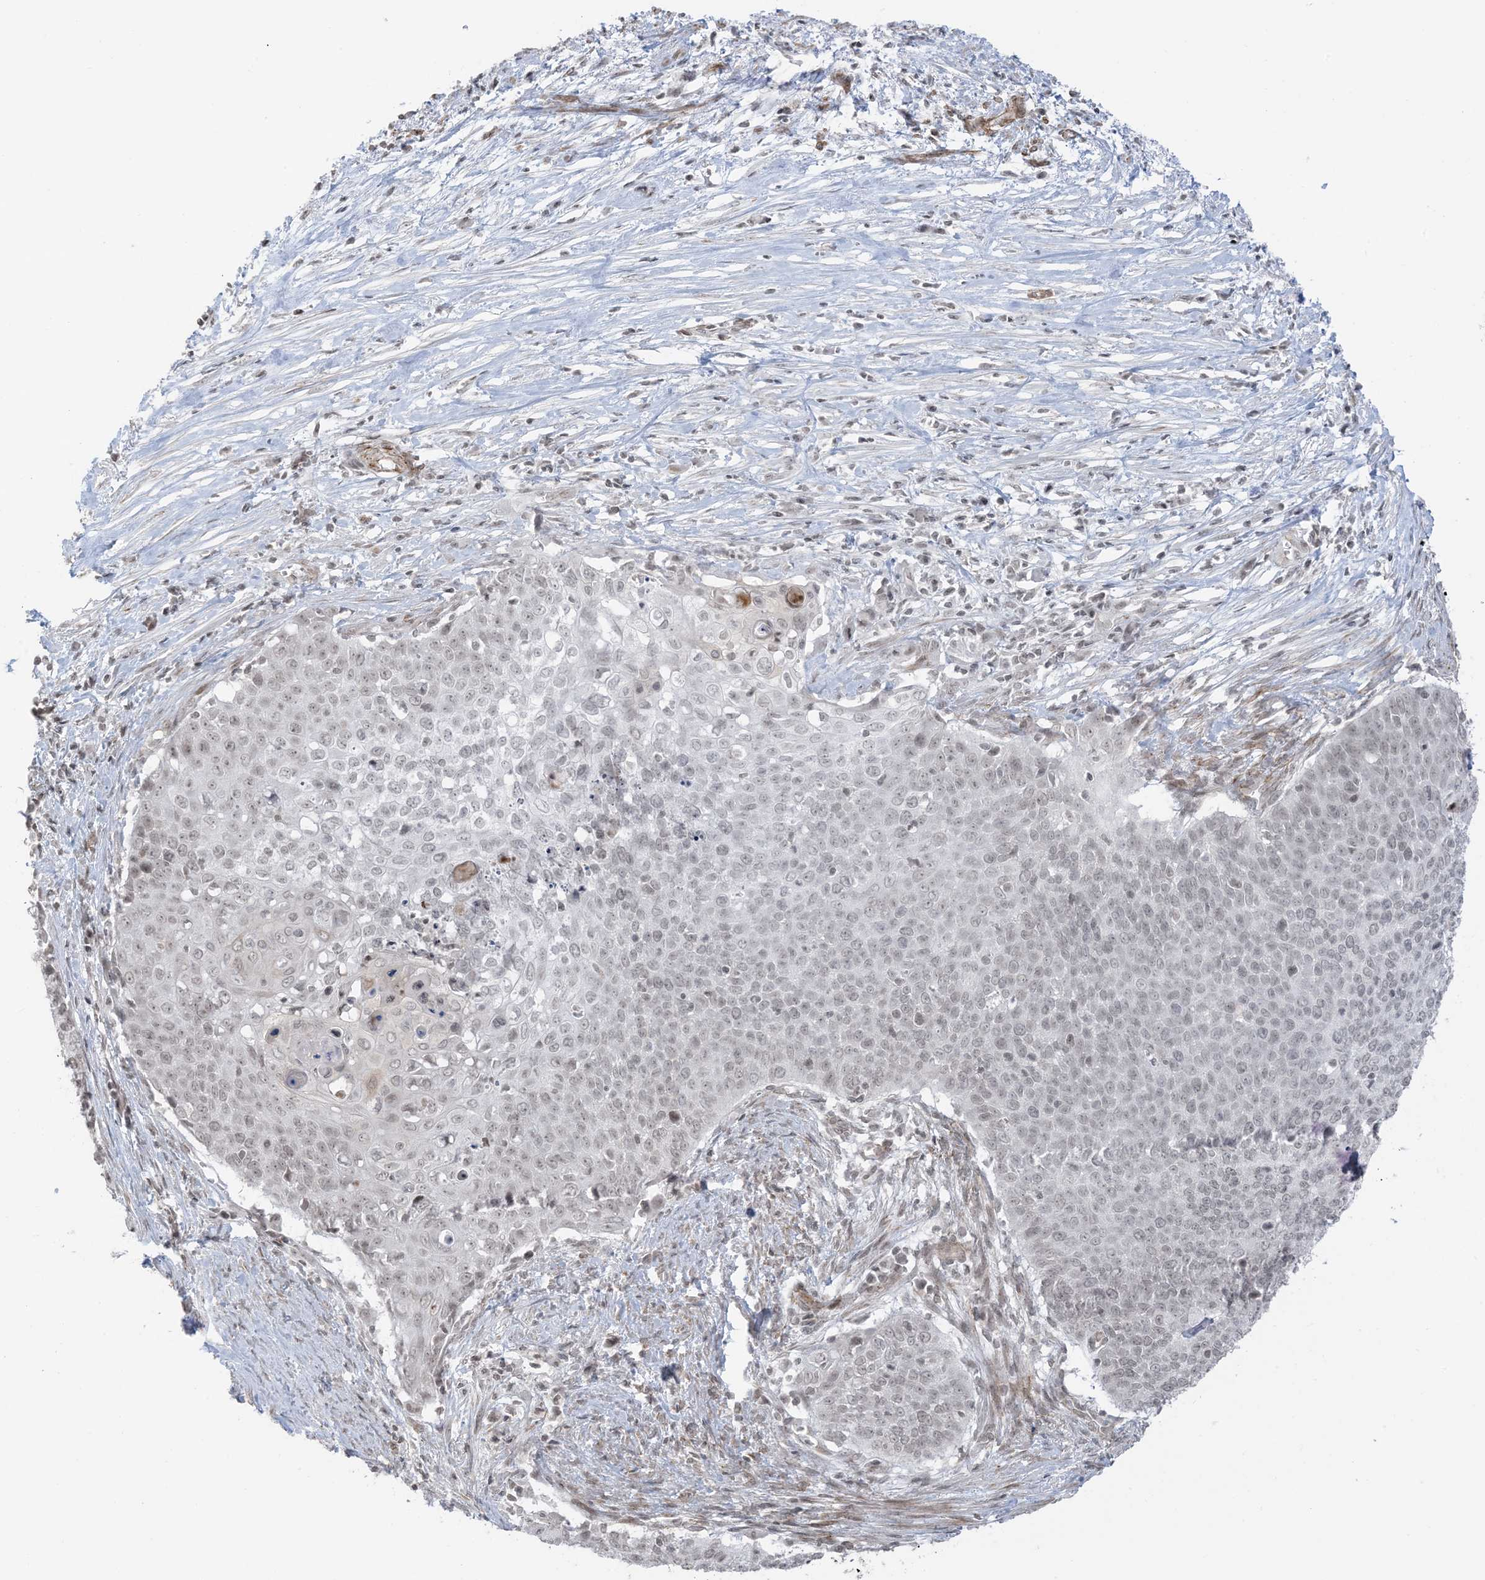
{"staining": {"intensity": "weak", "quantity": ">75%", "location": "nuclear"}, "tissue": "cervical cancer", "cell_type": "Tumor cells", "image_type": "cancer", "snomed": [{"axis": "morphology", "description": "Squamous cell carcinoma, NOS"}, {"axis": "topography", "description": "Cervix"}], "caption": "Protein staining of cervical squamous cell carcinoma tissue demonstrates weak nuclear staining in approximately >75% of tumor cells. The staining was performed using DAB to visualize the protein expression in brown, while the nuclei were stained in blue with hematoxylin (Magnification: 20x).", "gene": "METAP1D", "patient": {"sex": "female", "age": 39}}